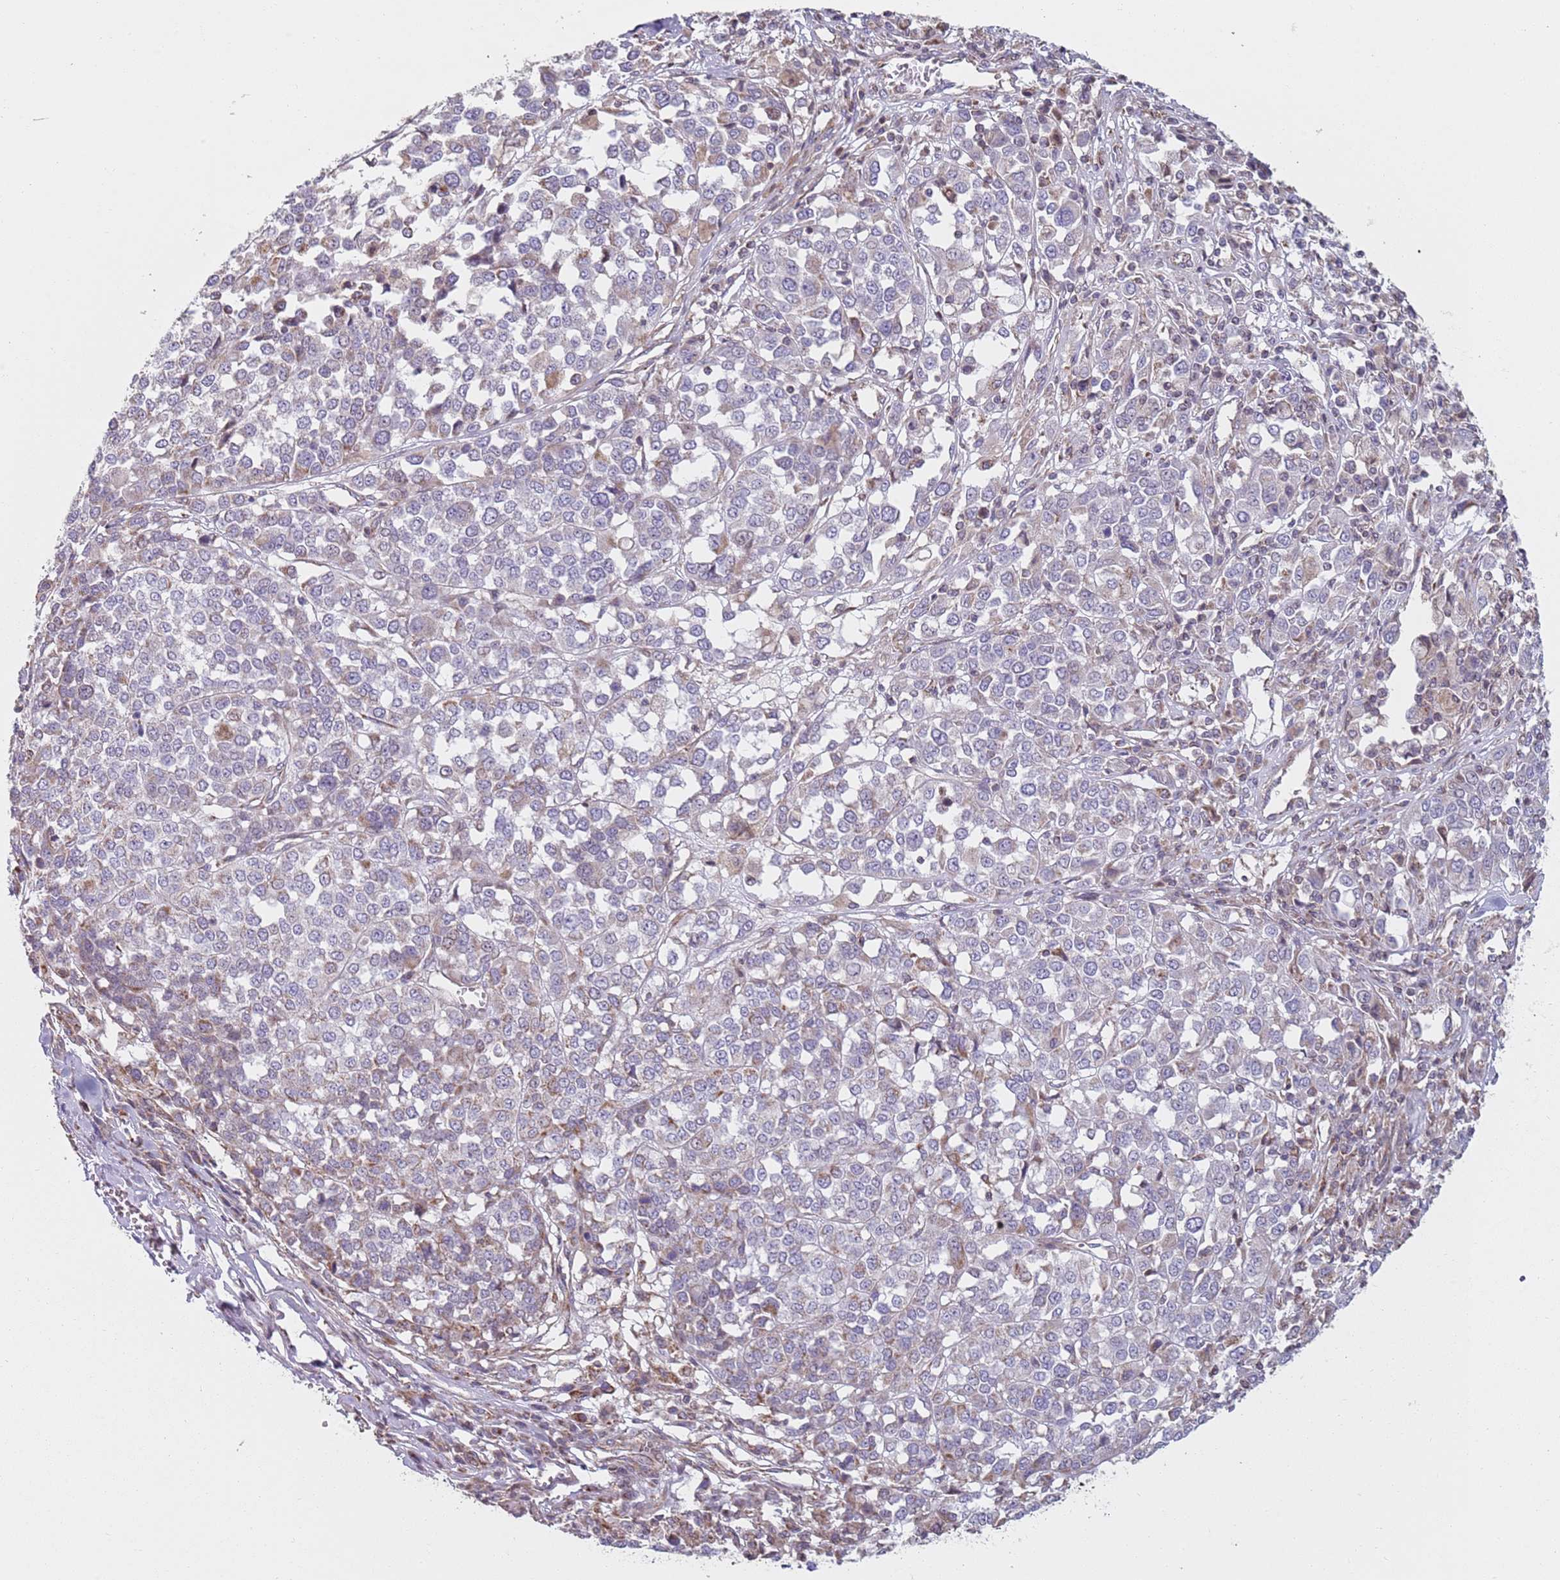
{"staining": {"intensity": "weak", "quantity": "<25%", "location": "cytoplasmic/membranous"}, "tissue": "melanoma", "cell_type": "Tumor cells", "image_type": "cancer", "snomed": [{"axis": "morphology", "description": "Malignant melanoma, Metastatic site"}, {"axis": "topography", "description": "Lymph node"}], "caption": "This is an immunohistochemistry histopathology image of human melanoma. There is no positivity in tumor cells.", "gene": "GAS8", "patient": {"sex": "male", "age": 44}}